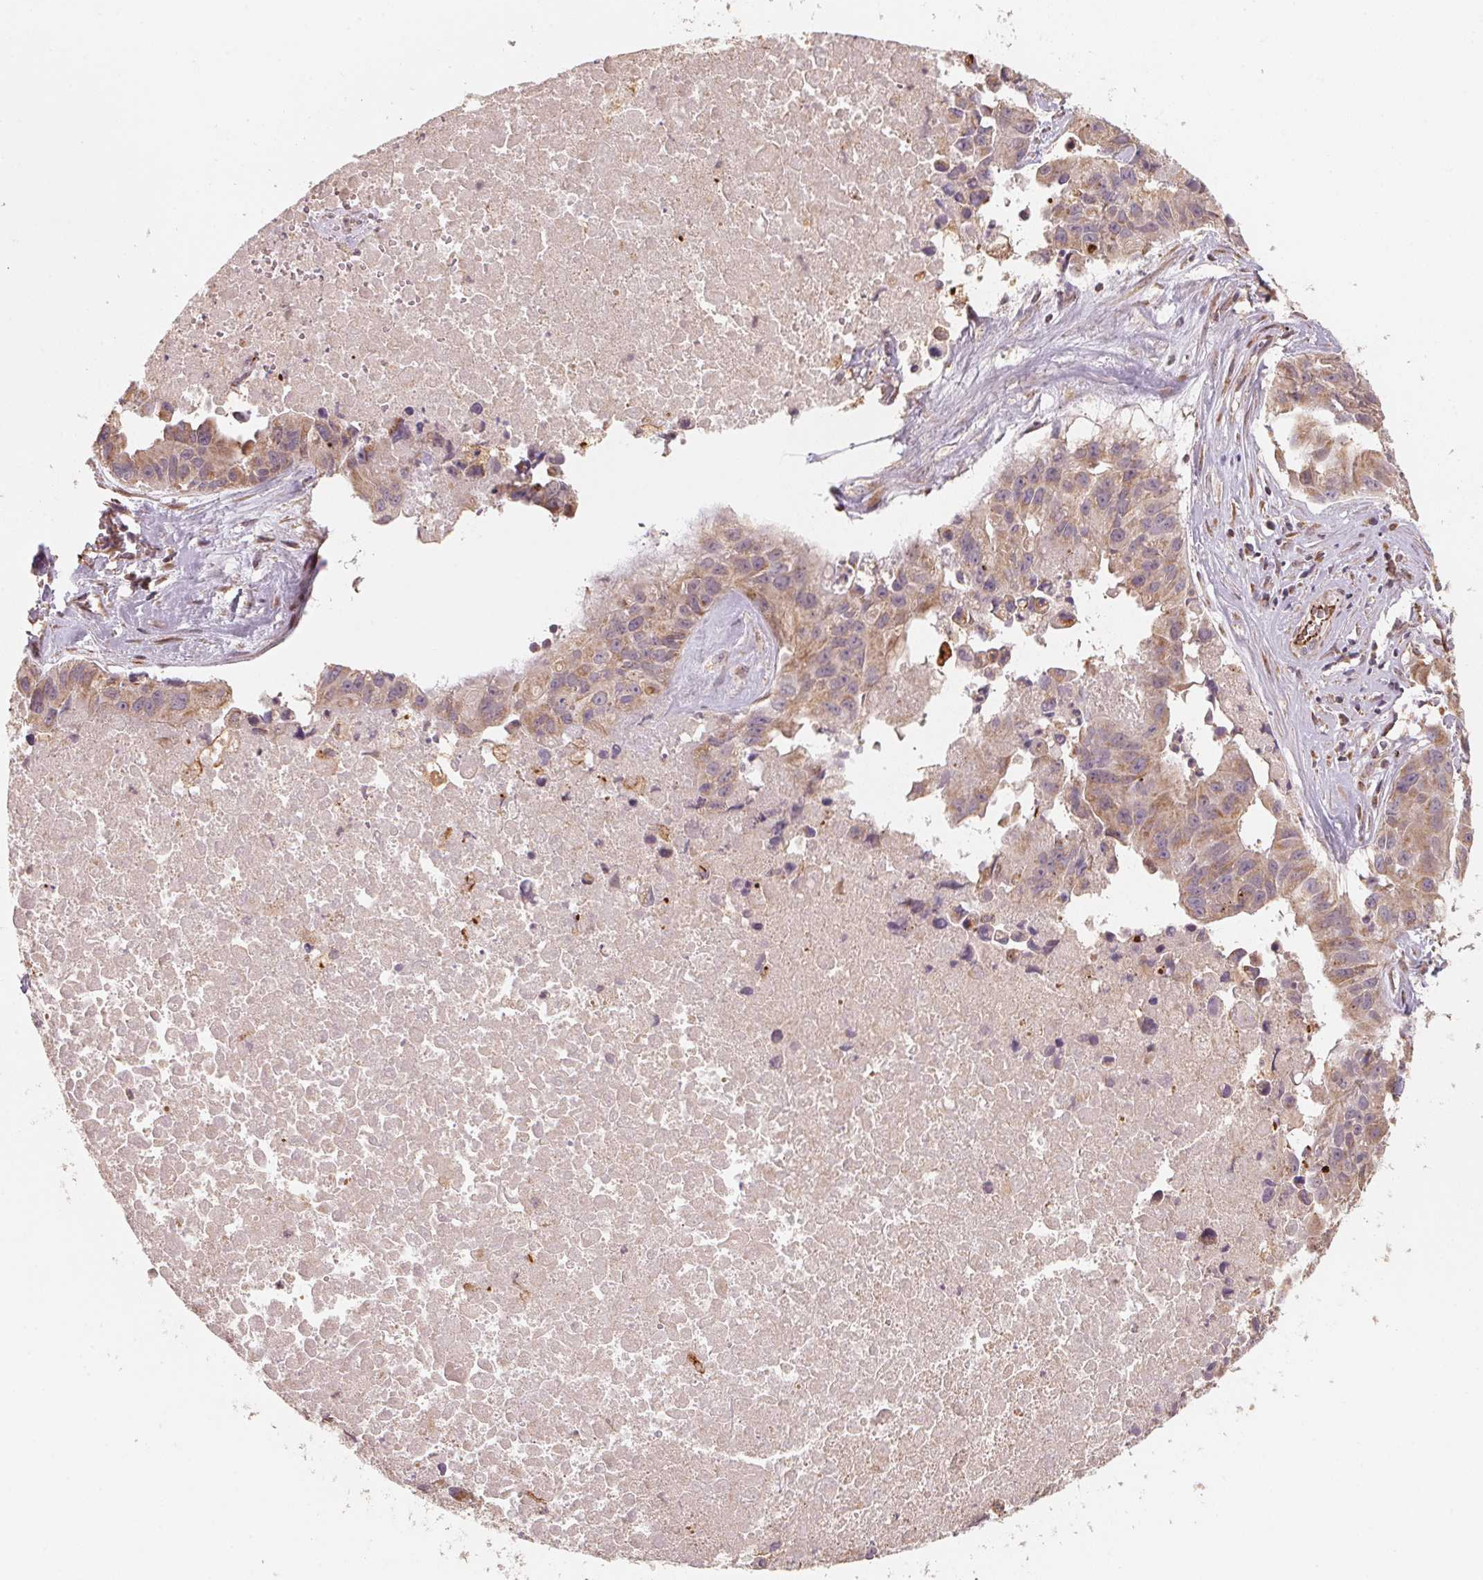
{"staining": {"intensity": "weak", "quantity": ">75%", "location": "cytoplasmic/membranous"}, "tissue": "lung cancer", "cell_type": "Tumor cells", "image_type": "cancer", "snomed": [{"axis": "morphology", "description": "Adenocarcinoma, NOS"}, {"axis": "topography", "description": "Lymph node"}, {"axis": "topography", "description": "Lung"}], "caption": "Human lung cancer stained for a protein (brown) exhibits weak cytoplasmic/membranous positive staining in about >75% of tumor cells.", "gene": "TSPAN12", "patient": {"sex": "male", "age": 64}}